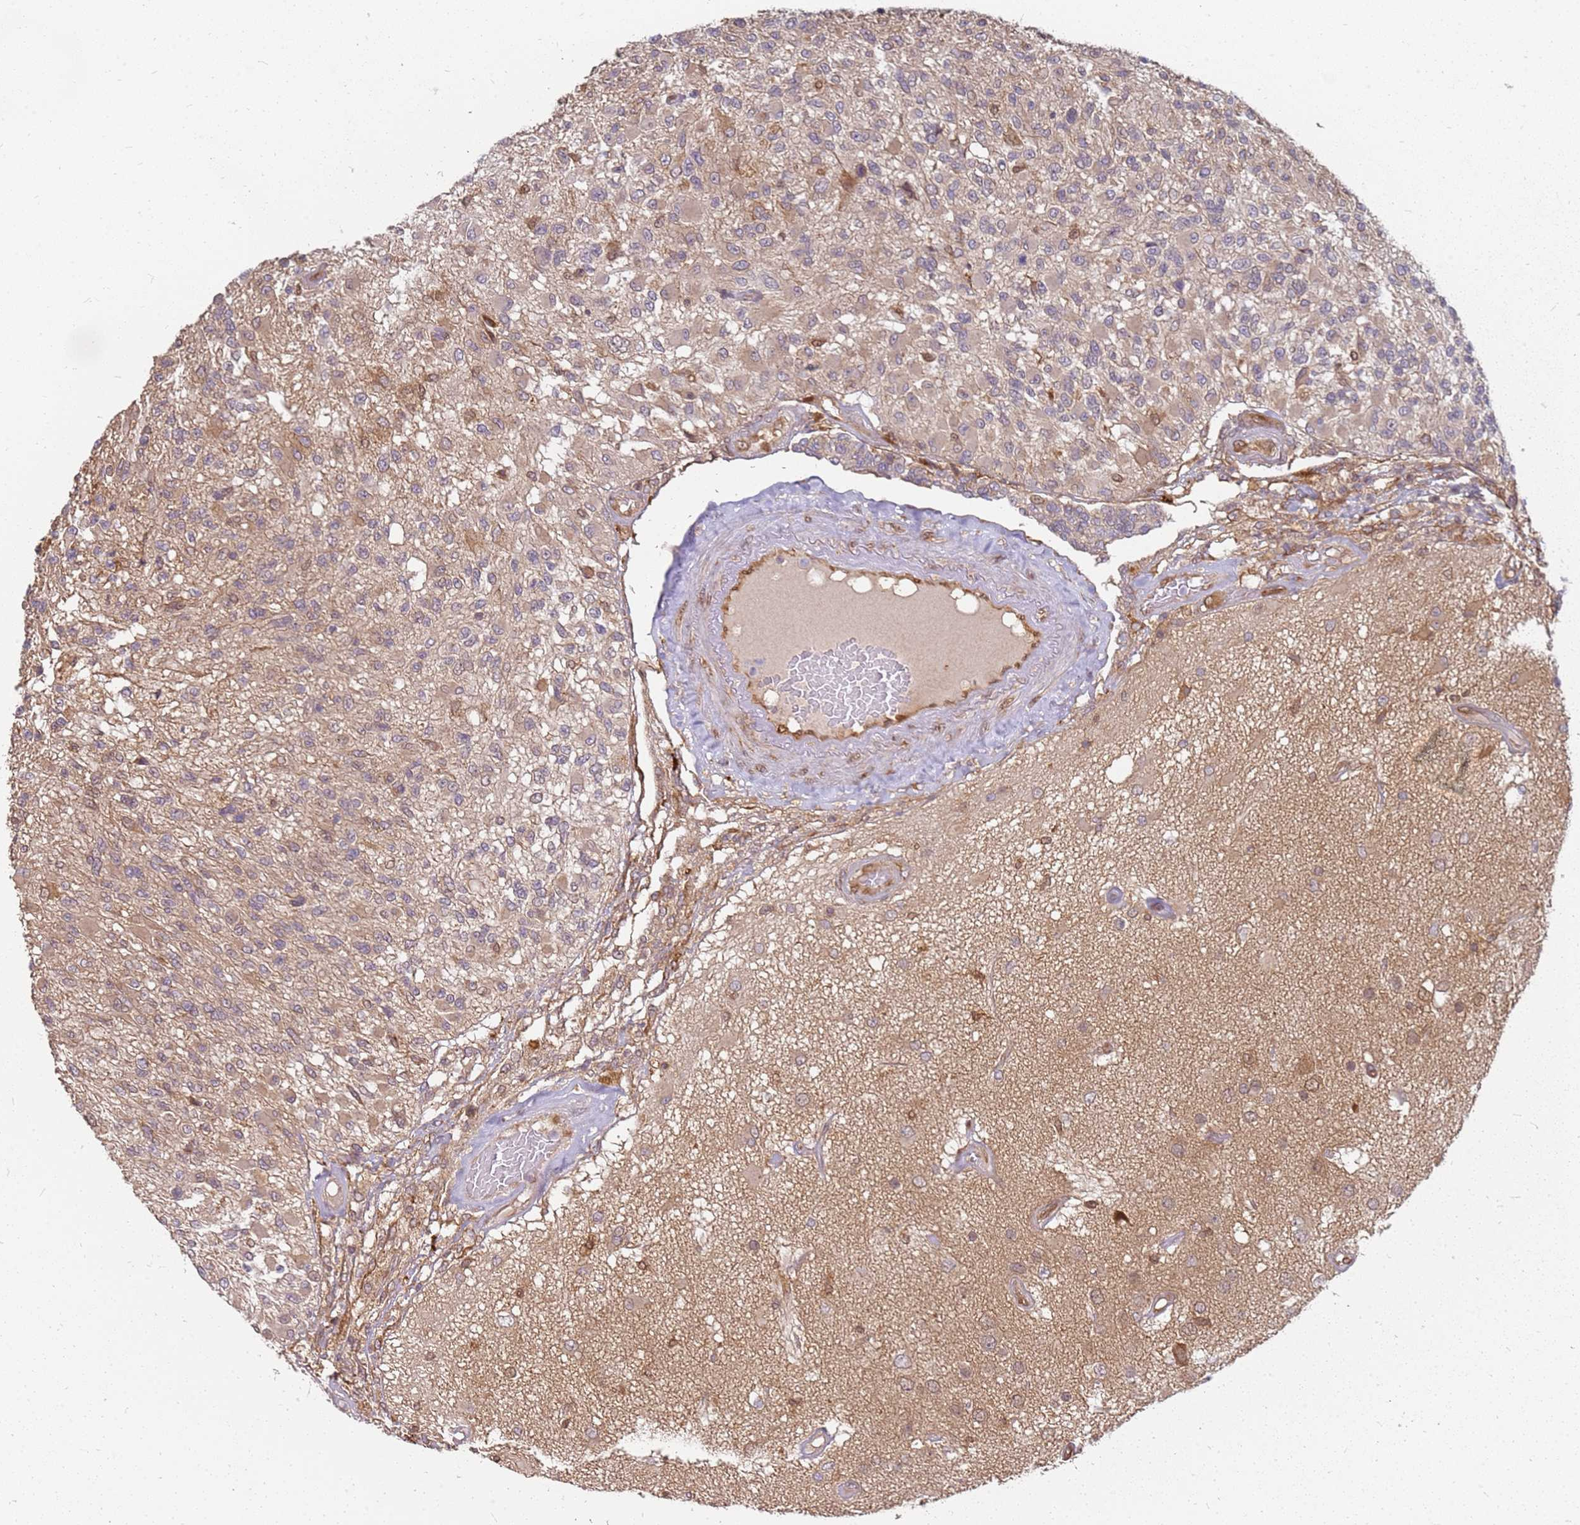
{"staining": {"intensity": "weak", "quantity": ">75%", "location": "cytoplasmic/membranous,nuclear"}, "tissue": "glioma", "cell_type": "Tumor cells", "image_type": "cancer", "snomed": [{"axis": "morphology", "description": "Glioma, malignant, High grade"}, {"axis": "morphology", "description": "Glioblastoma, NOS"}, {"axis": "topography", "description": "Brain"}], "caption": "Malignant glioma (high-grade) stained for a protein reveals weak cytoplasmic/membranous and nuclear positivity in tumor cells. The protein is shown in brown color, while the nuclei are stained blue.", "gene": "NUDT14", "patient": {"sex": "male", "age": 60}}